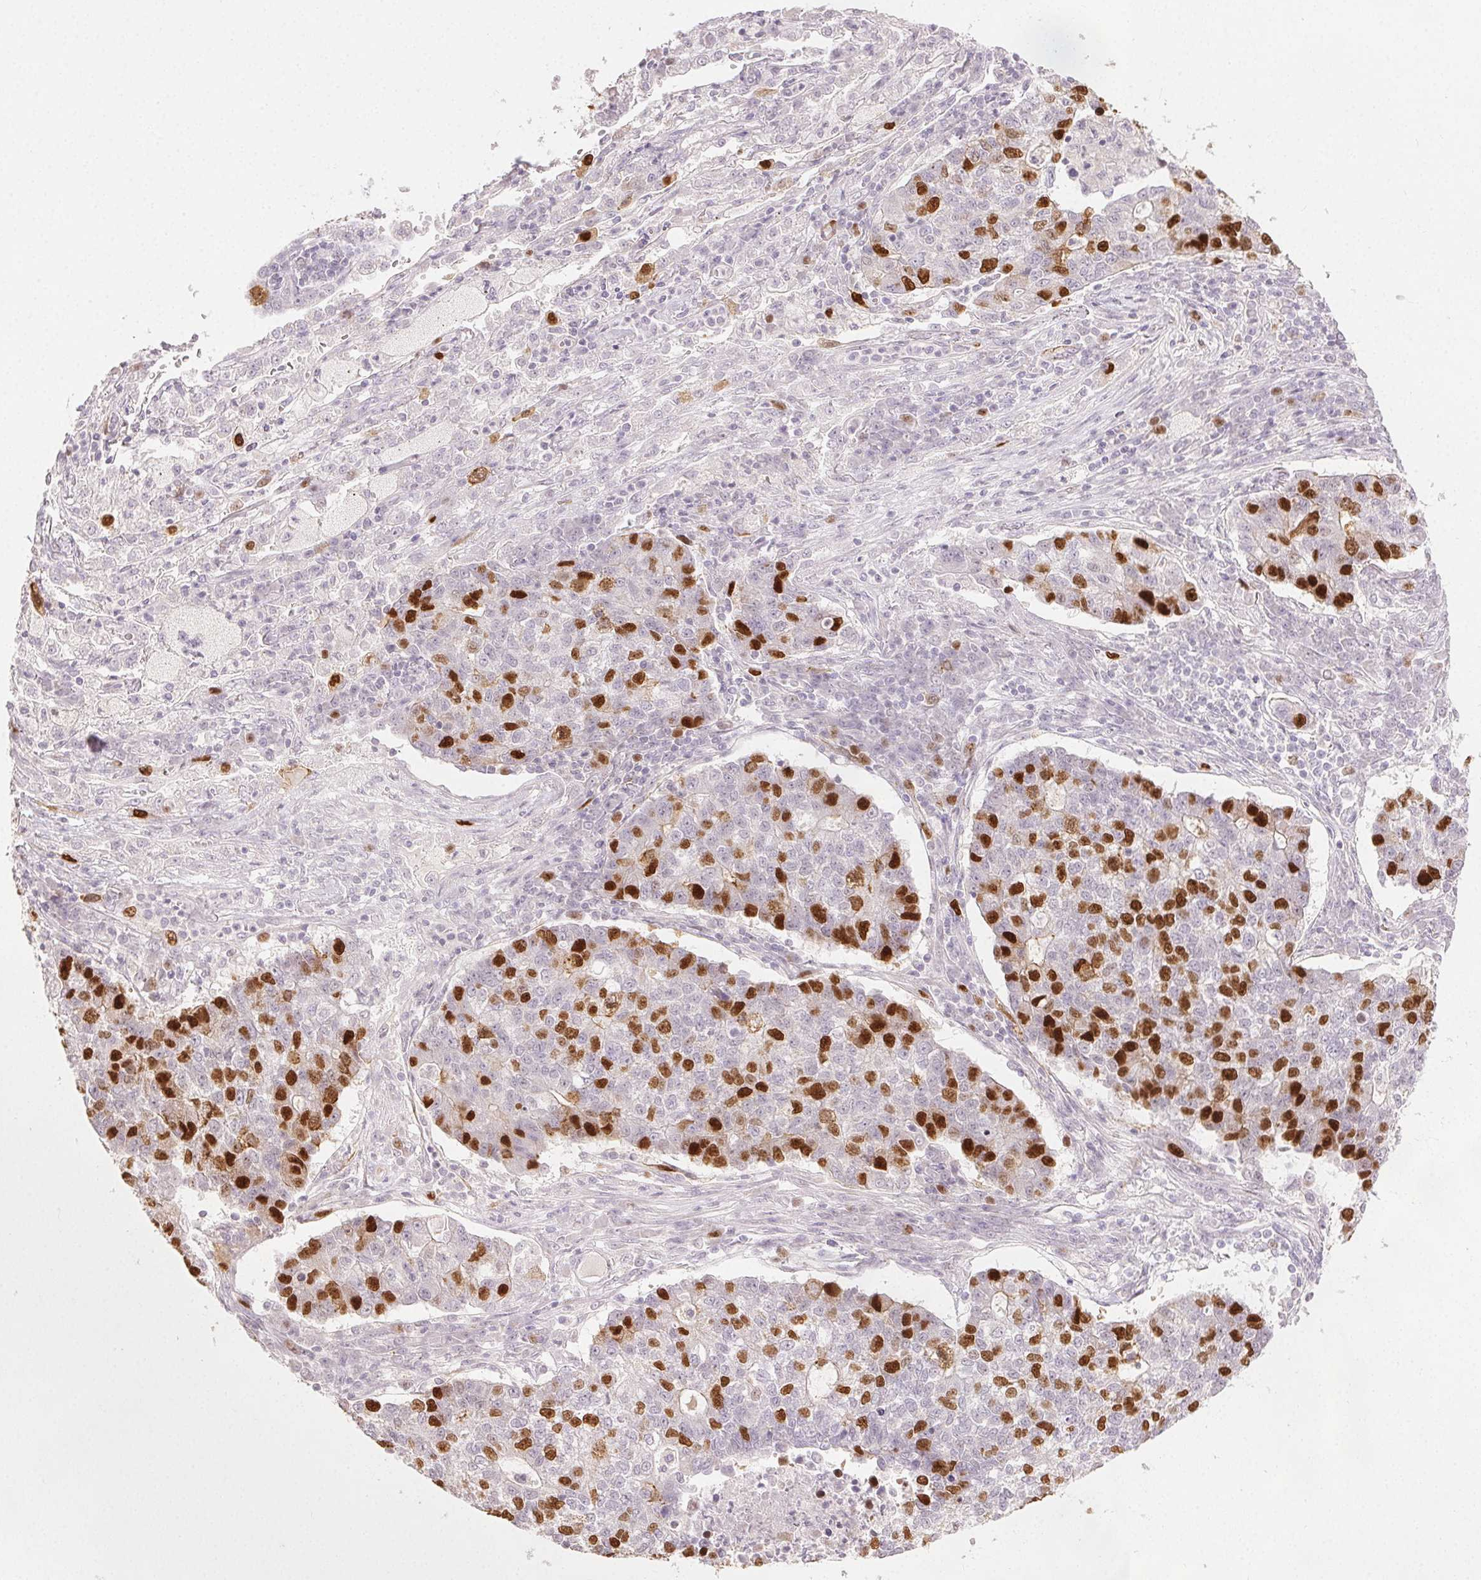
{"staining": {"intensity": "moderate", "quantity": "25%-75%", "location": "nuclear"}, "tissue": "lung cancer", "cell_type": "Tumor cells", "image_type": "cancer", "snomed": [{"axis": "morphology", "description": "Adenocarcinoma, NOS"}, {"axis": "topography", "description": "Lung"}], "caption": "The histopathology image demonstrates staining of adenocarcinoma (lung), revealing moderate nuclear protein positivity (brown color) within tumor cells. (Stains: DAB (3,3'-diaminobenzidine) in brown, nuclei in blue, Microscopy: brightfield microscopy at high magnification).", "gene": "ANLN", "patient": {"sex": "male", "age": 57}}